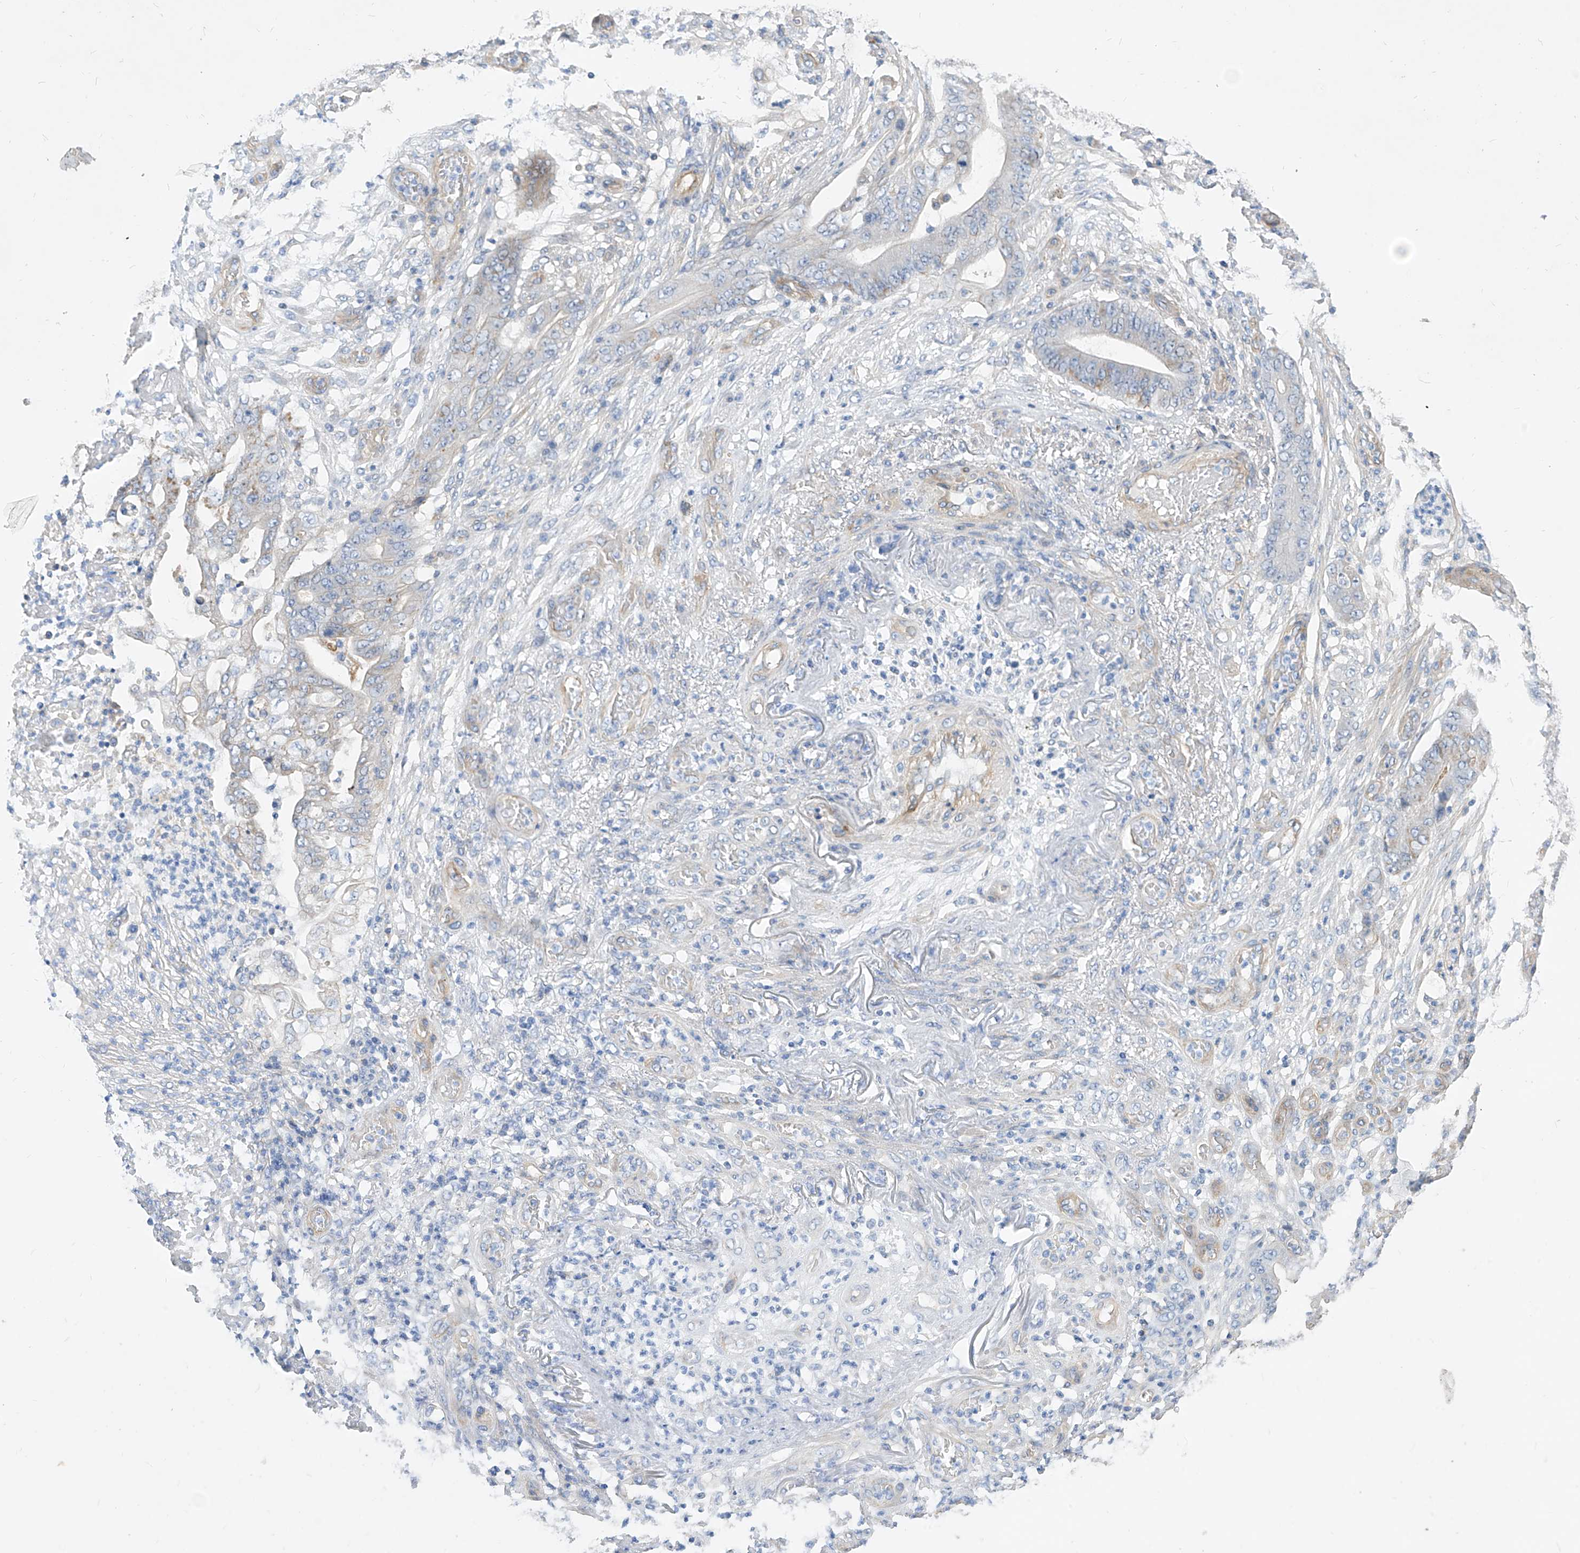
{"staining": {"intensity": "weak", "quantity": "<25%", "location": "cytoplasmic/membranous"}, "tissue": "stomach cancer", "cell_type": "Tumor cells", "image_type": "cancer", "snomed": [{"axis": "morphology", "description": "Adenocarcinoma, NOS"}, {"axis": "topography", "description": "Stomach"}], "caption": "There is no significant positivity in tumor cells of stomach cancer. Nuclei are stained in blue.", "gene": "SCGB2A1", "patient": {"sex": "female", "age": 73}}